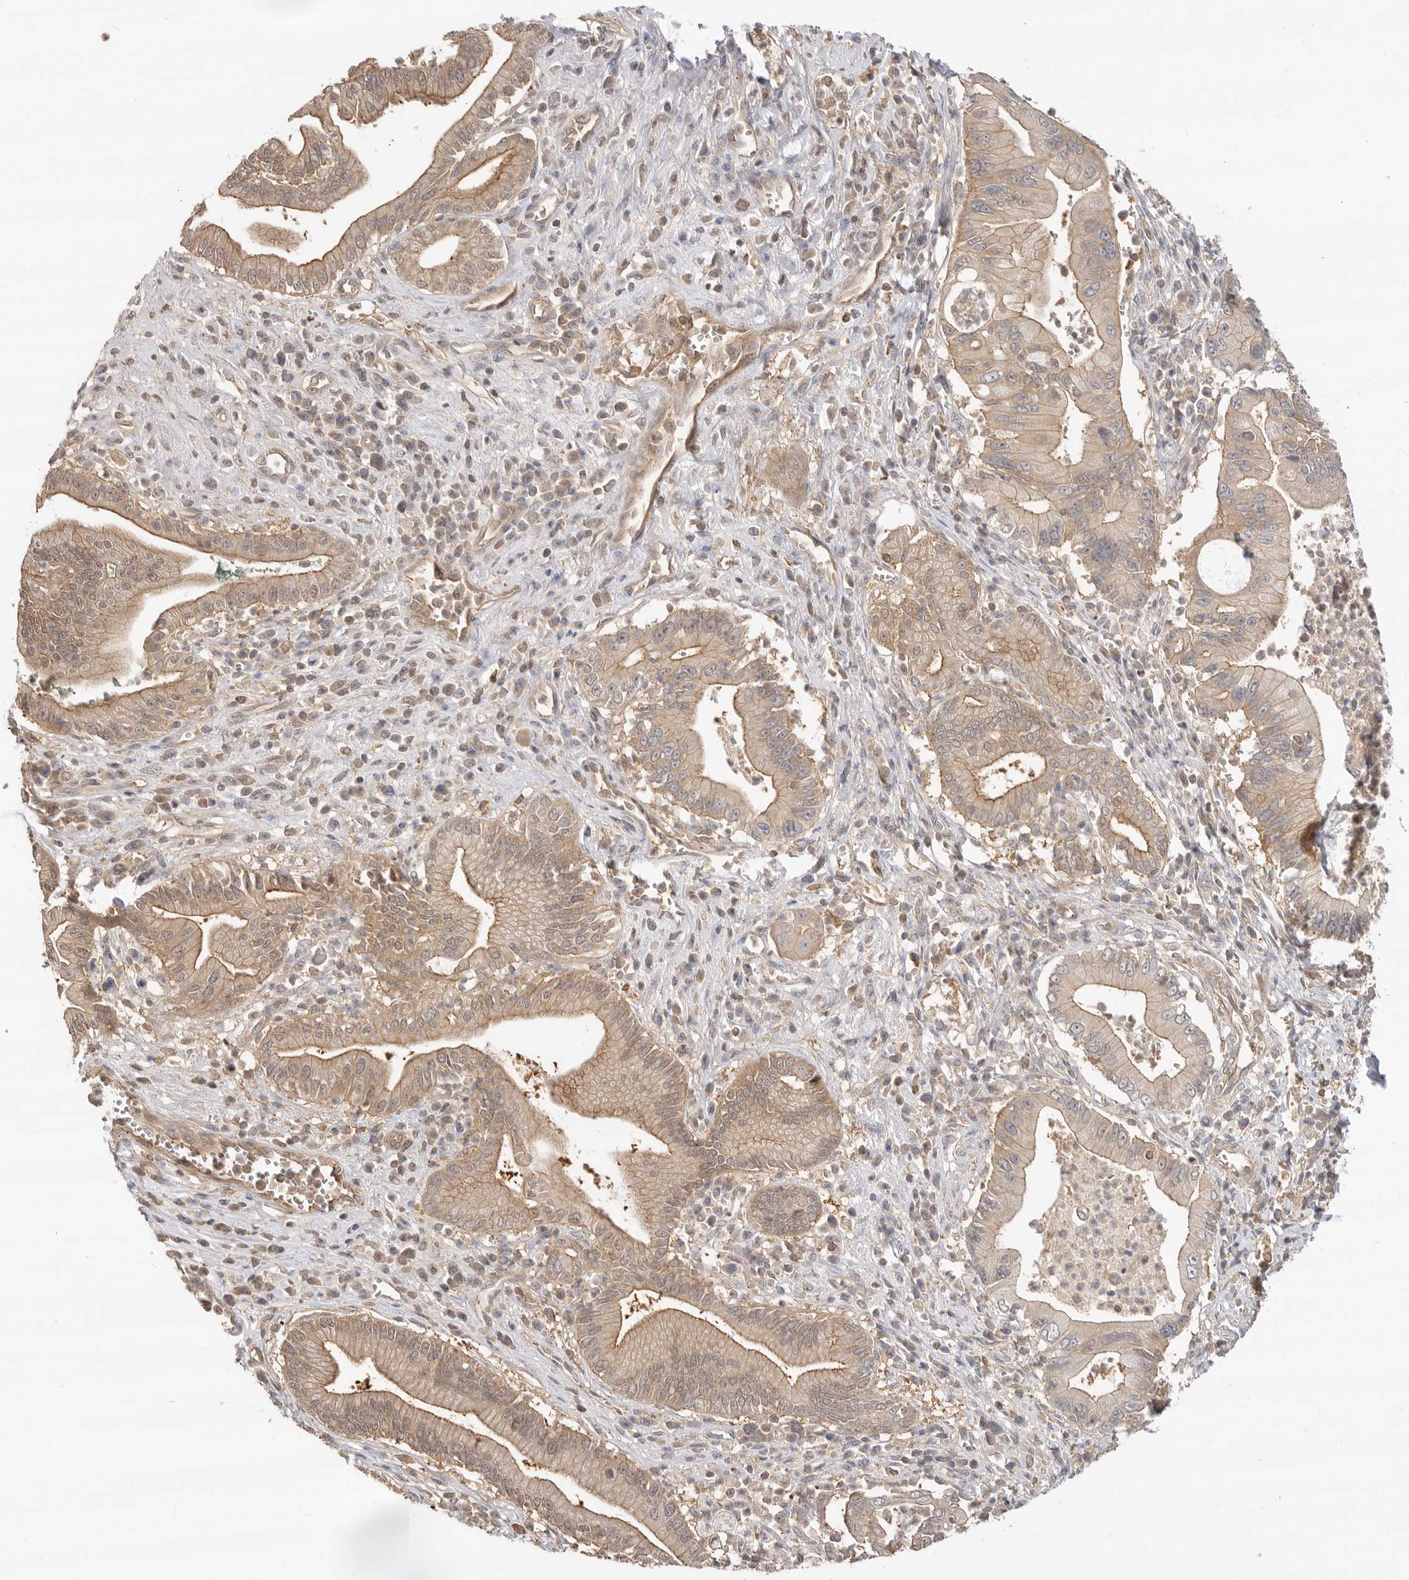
{"staining": {"intensity": "moderate", "quantity": ">75%", "location": "cytoplasmic/membranous"}, "tissue": "pancreatic cancer", "cell_type": "Tumor cells", "image_type": "cancer", "snomed": [{"axis": "morphology", "description": "Adenocarcinoma, NOS"}, {"axis": "topography", "description": "Pancreas"}], "caption": "The photomicrograph exhibits staining of adenocarcinoma (pancreatic), revealing moderate cytoplasmic/membranous protein positivity (brown color) within tumor cells.", "gene": "CLDN12", "patient": {"sex": "male", "age": 78}}